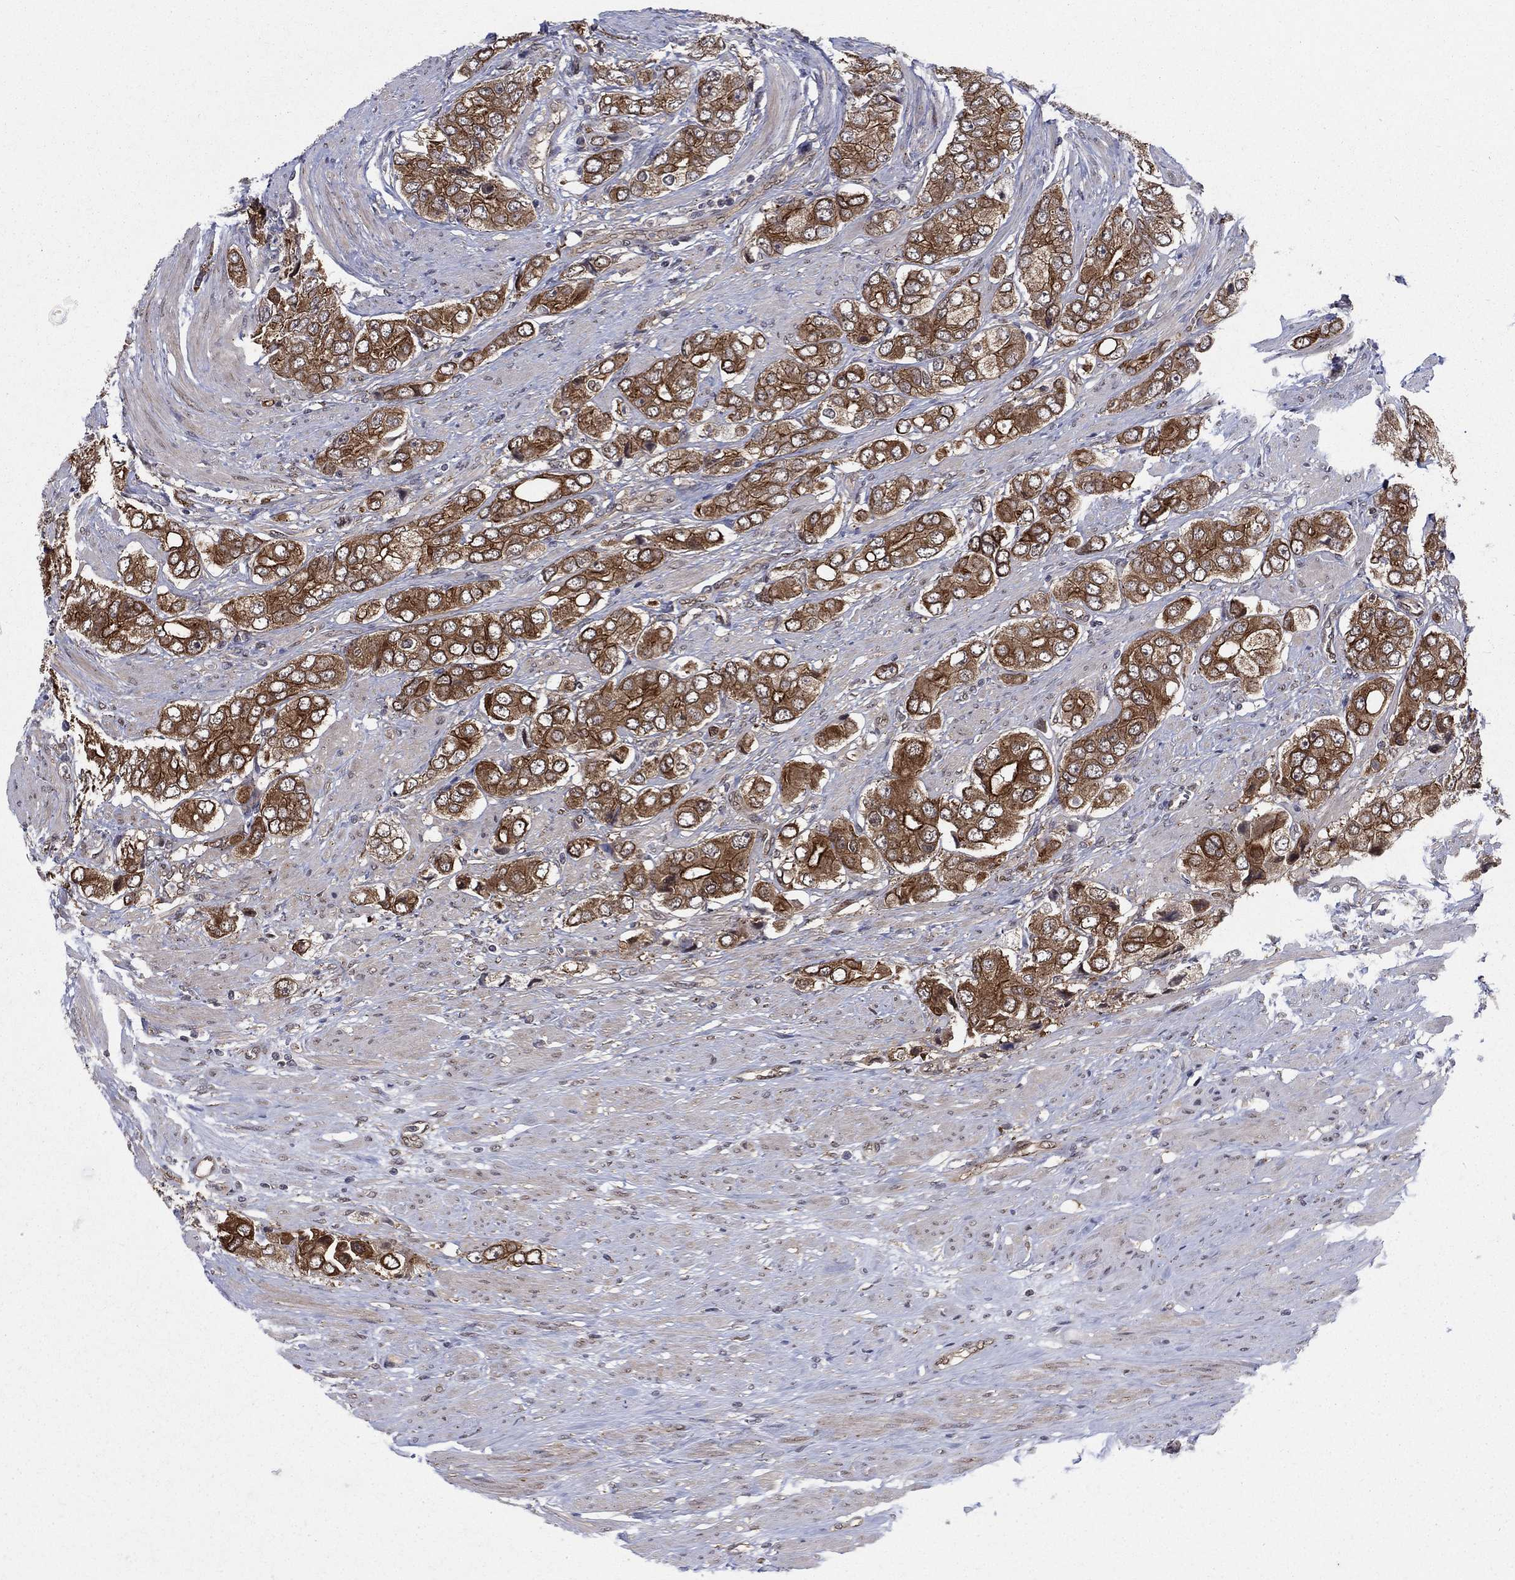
{"staining": {"intensity": "strong", "quantity": "25%-75%", "location": "cytoplasmic/membranous"}, "tissue": "prostate cancer", "cell_type": "Tumor cells", "image_type": "cancer", "snomed": [{"axis": "morphology", "description": "Adenocarcinoma, Low grade"}, {"axis": "topography", "description": "Prostate"}], "caption": "Immunohistochemical staining of human low-grade adenocarcinoma (prostate) reveals strong cytoplasmic/membranous protein positivity in approximately 25%-75% of tumor cells.", "gene": "SH3RF1", "patient": {"sex": "male", "age": 69}}